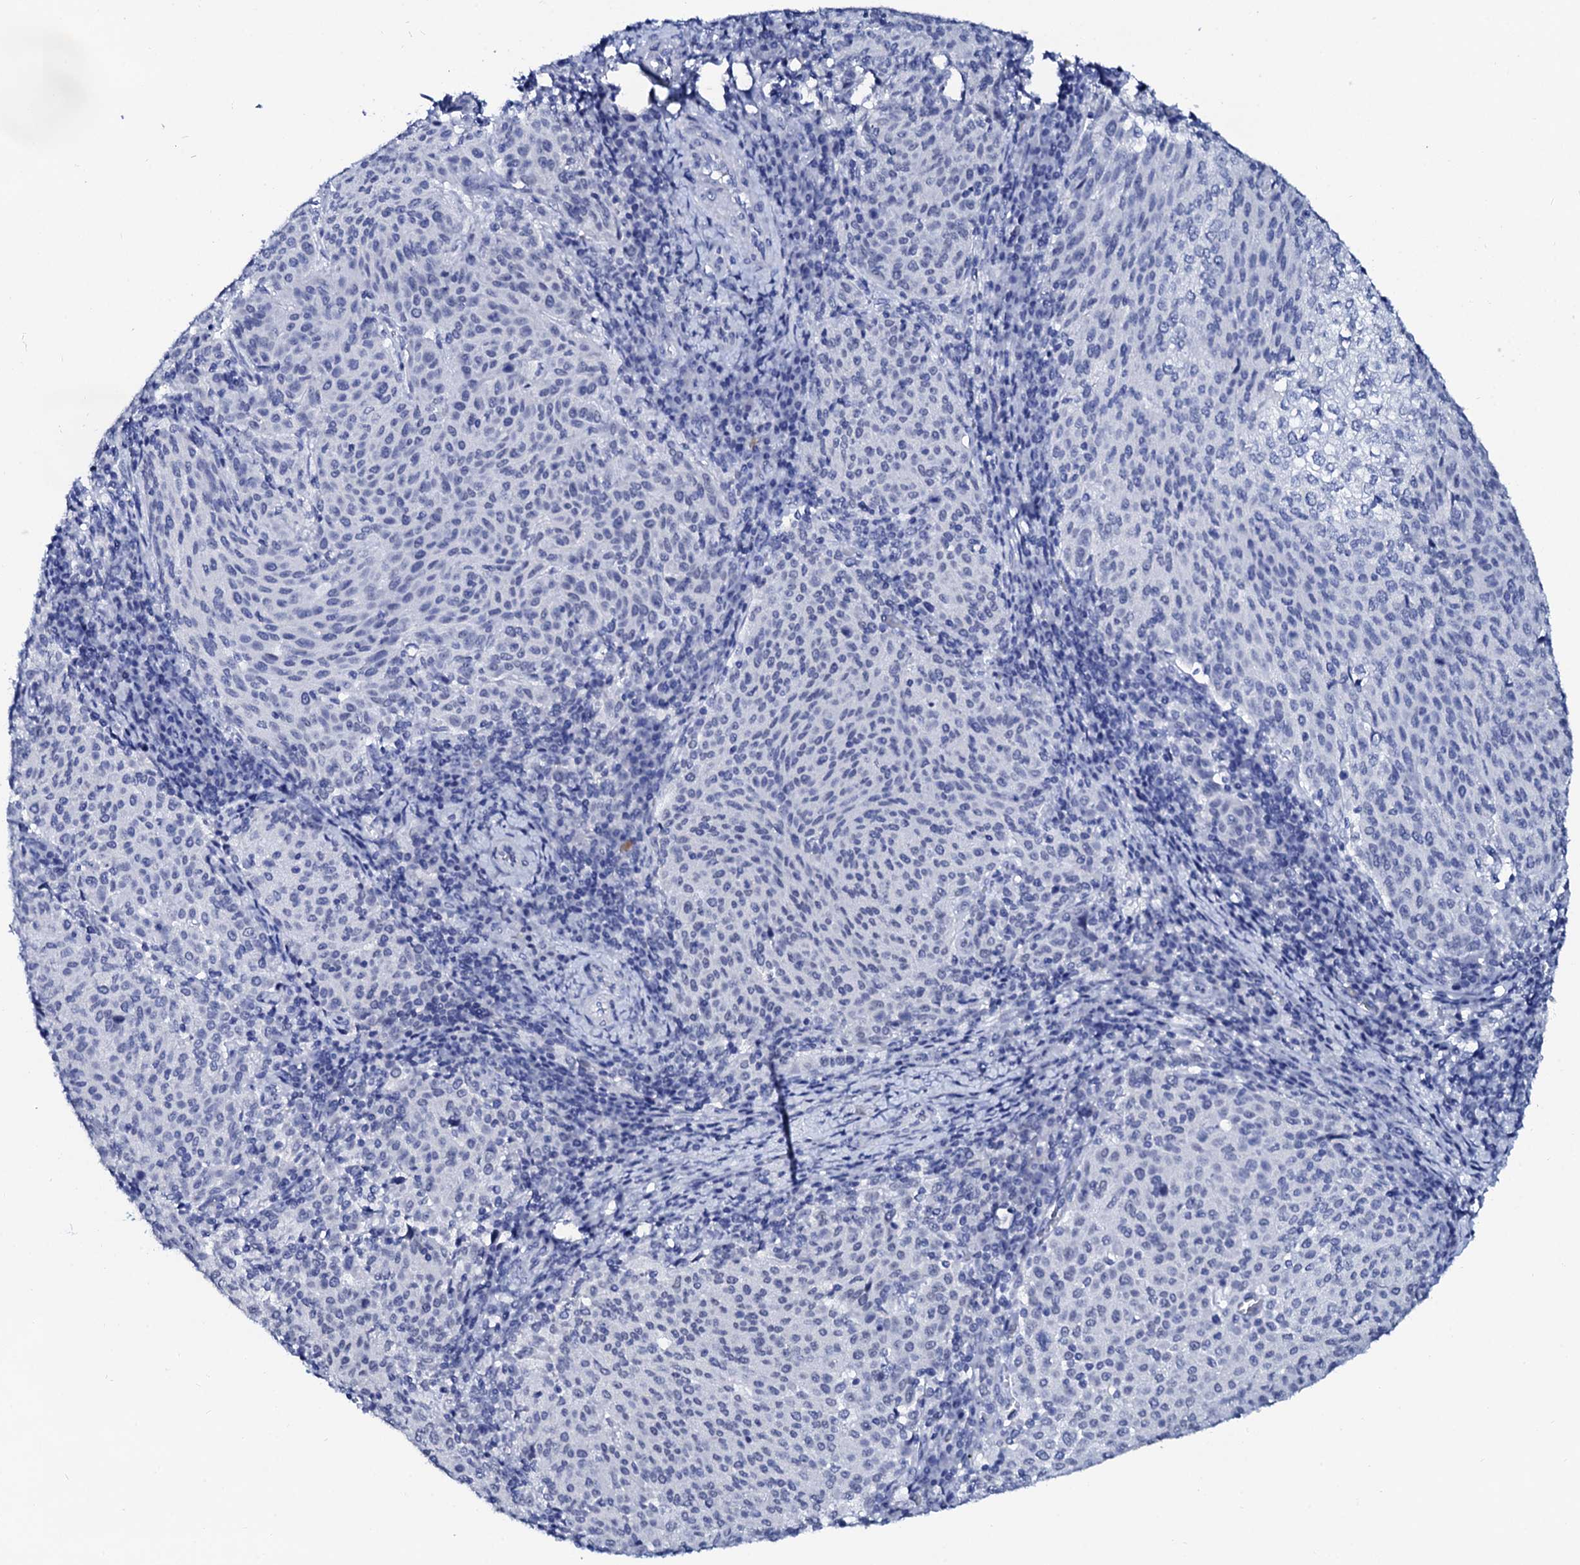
{"staining": {"intensity": "negative", "quantity": "none", "location": "none"}, "tissue": "cervical cancer", "cell_type": "Tumor cells", "image_type": "cancer", "snomed": [{"axis": "morphology", "description": "Squamous cell carcinoma, NOS"}, {"axis": "topography", "description": "Cervix"}], "caption": "This is an immunohistochemistry histopathology image of human cervical cancer. There is no positivity in tumor cells.", "gene": "SPATA19", "patient": {"sex": "female", "age": 46}}